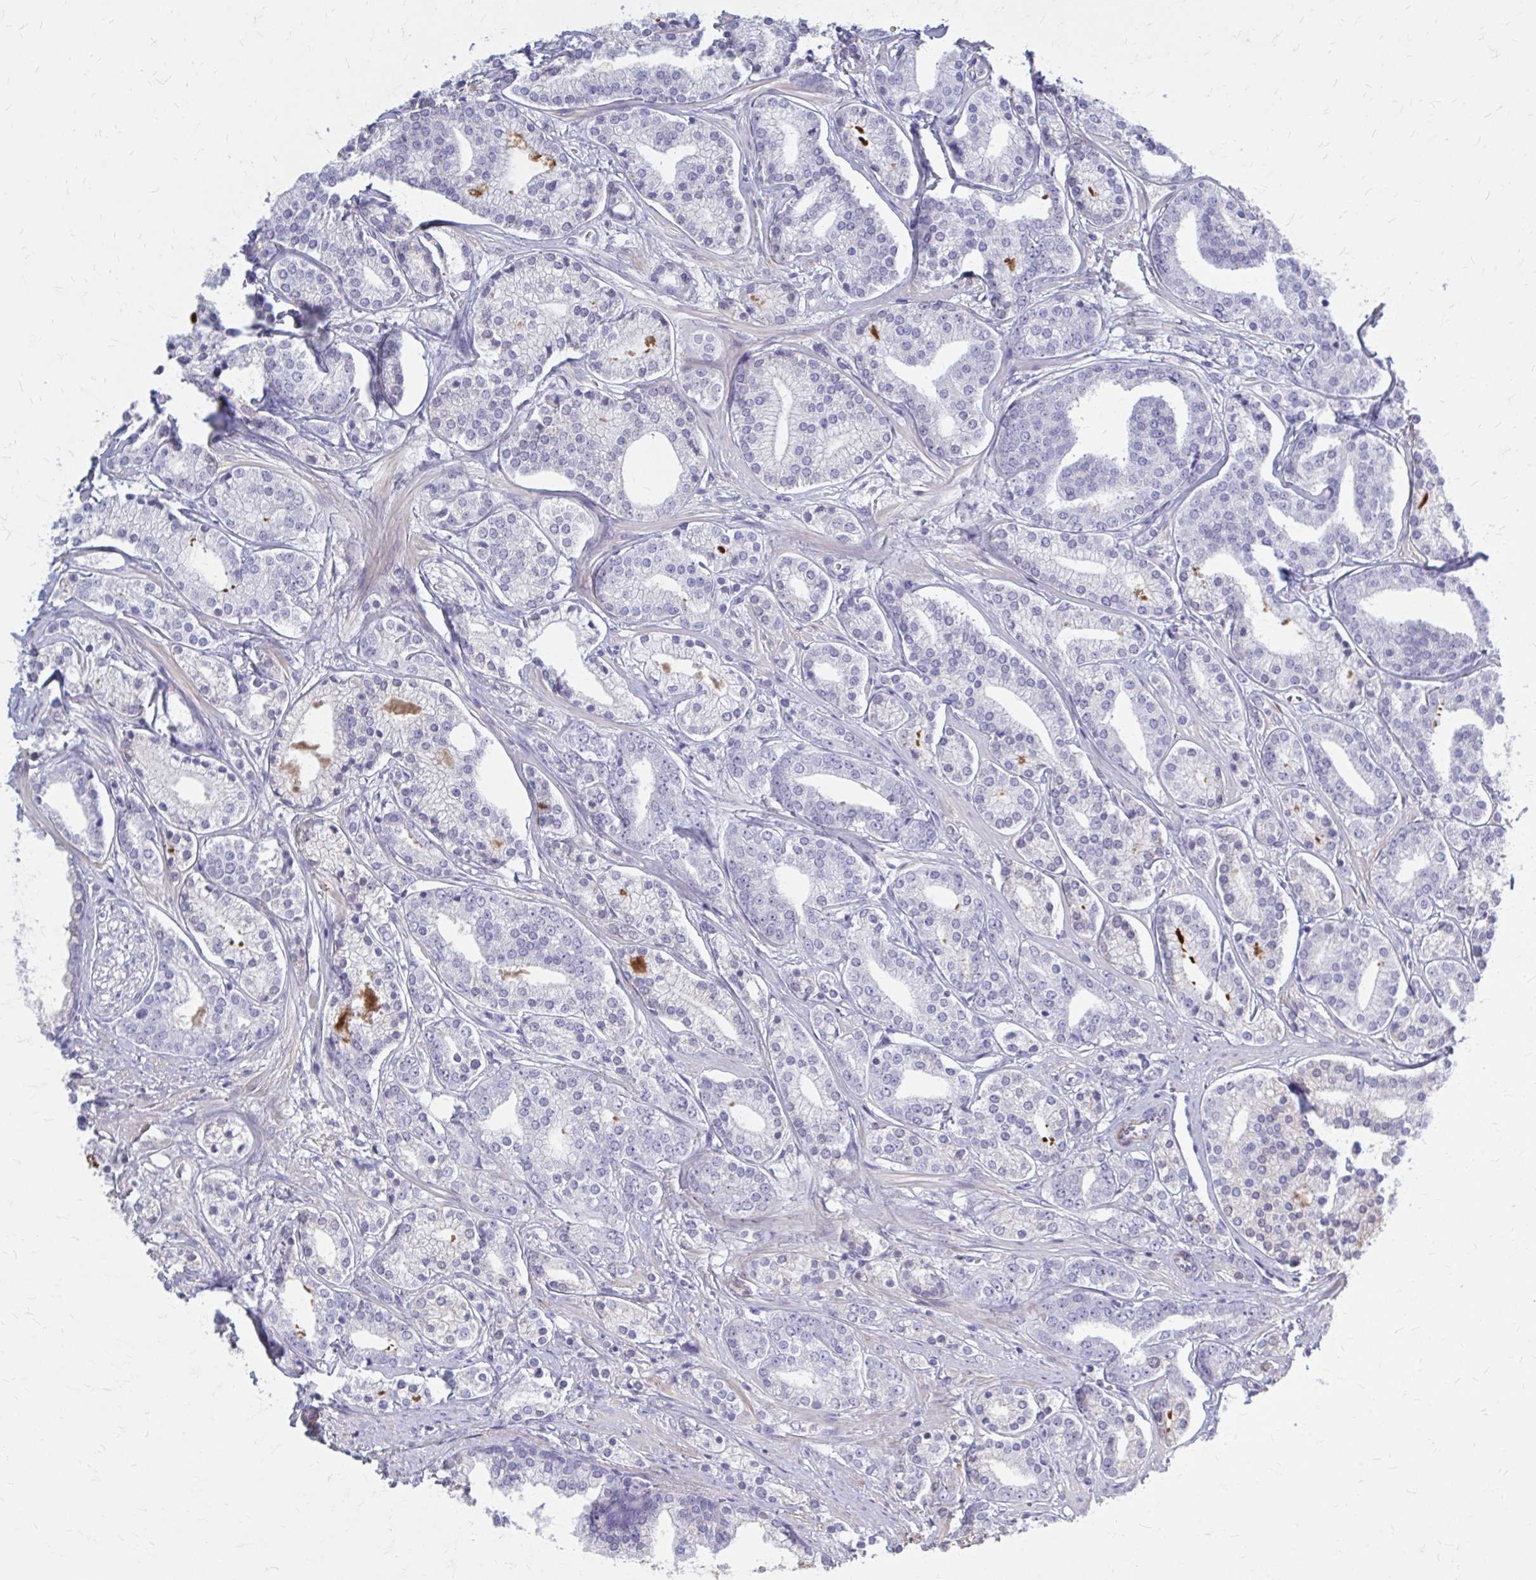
{"staining": {"intensity": "negative", "quantity": "none", "location": "none"}, "tissue": "prostate cancer", "cell_type": "Tumor cells", "image_type": "cancer", "snomed": [{"axis": "morphology", "description": "Adenocarcinoma, High grade"}, {"axis": "topography", "description": "Prostate"}], "caption": "Immunohistochemistry (IHC) photomicrograph of neoplastic tissue: human prostate cancer stained with DAB (3,3'-diaminobenzidine) displays no significant protein expression in tumor cells.", "gene": "SERPIND1", "patient": {"sex": "male", "age": 58}}